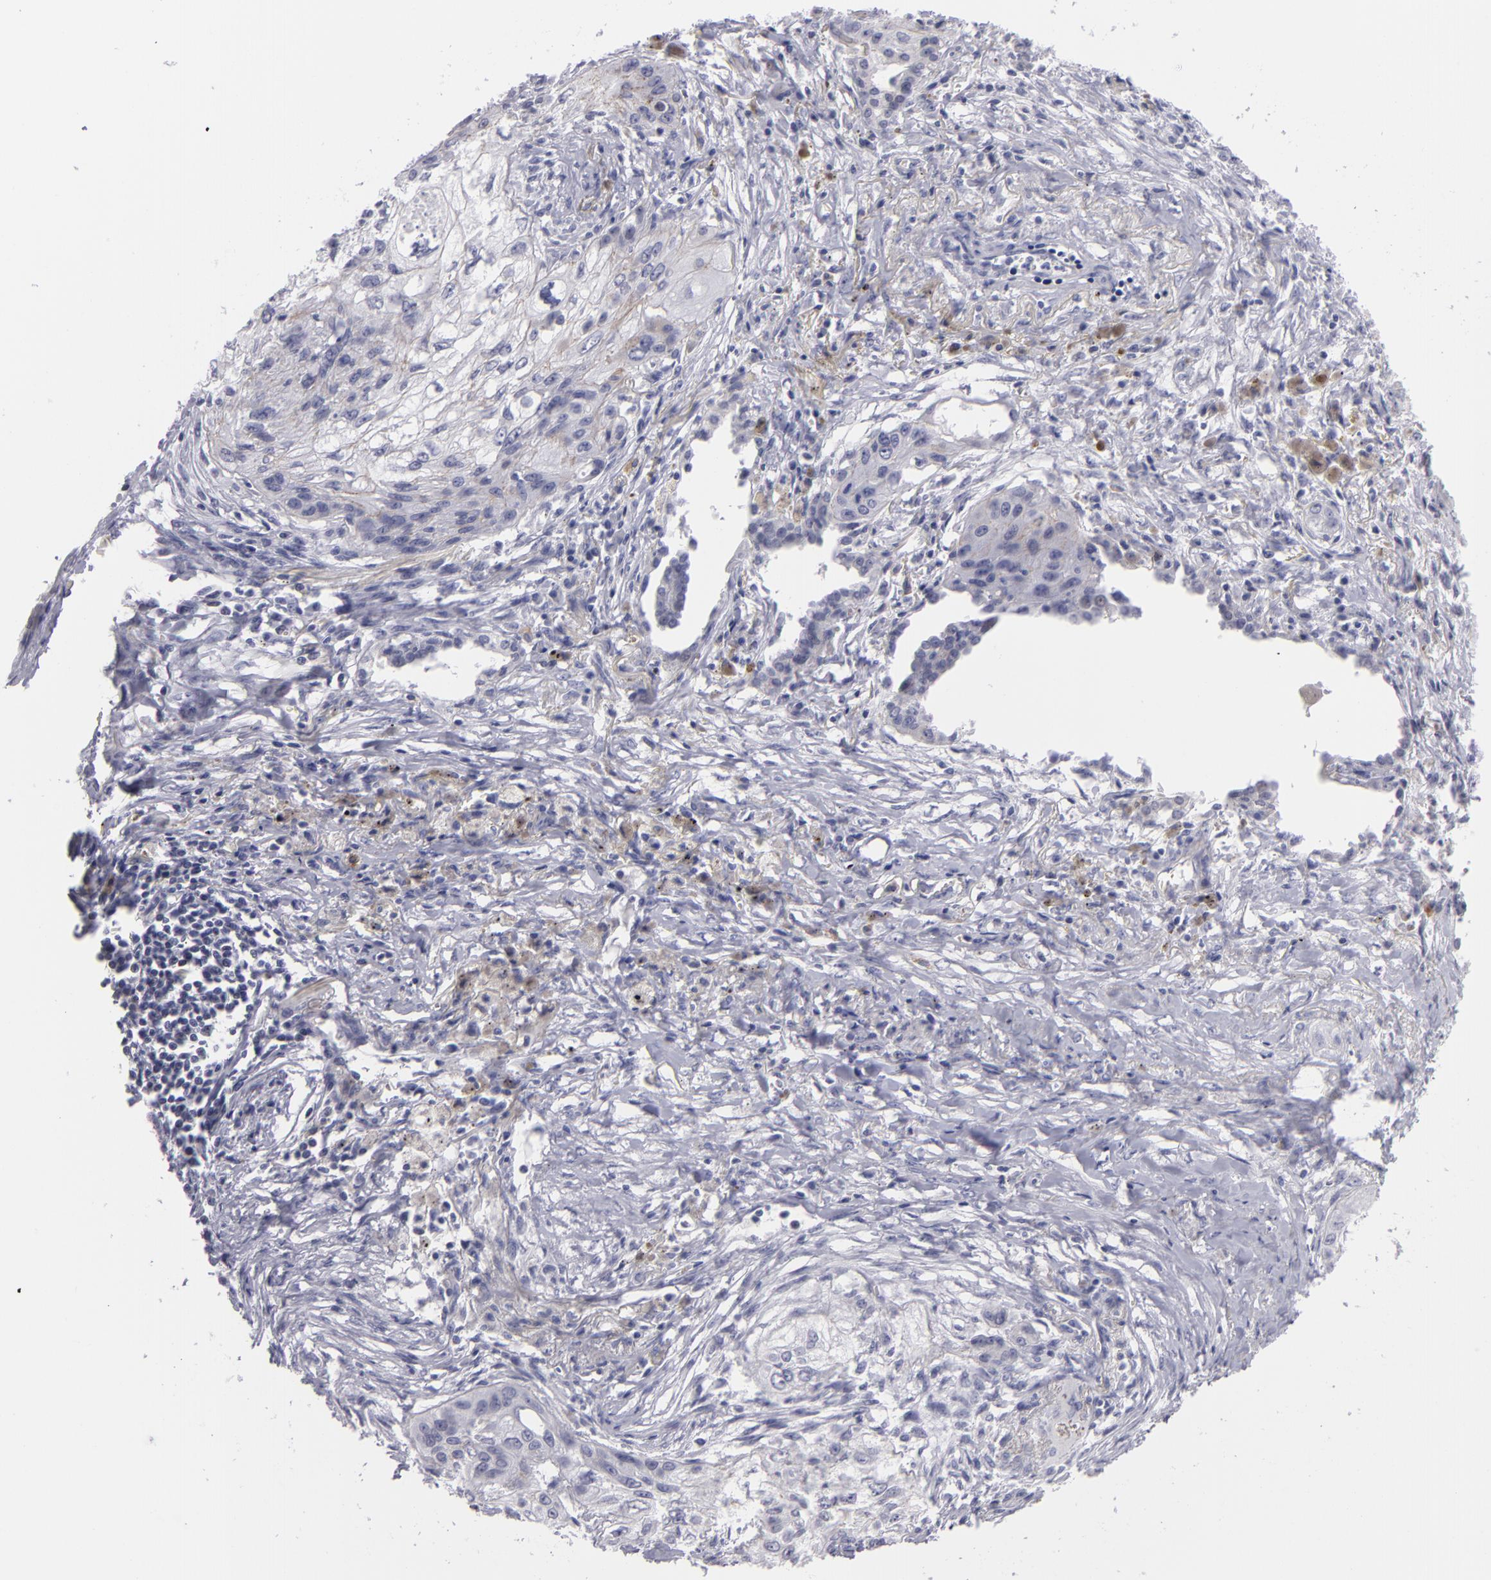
{"staining": {"intensity": "weak", "quantity": "<25%", "location": "cytoplasmic/membranous"}, "tissue": "lung cancer", "cell_type": "Tumor cells", "image_type": "cancer", "snomed": [{"axis": "morphology", "description": "Squamous cell carcinoma, NOS"}, {"axis": "topography", "description": "Lung"}], "caption": "Tumor cells show no significant positivity in squamous cell carcinoma (lung). (IHC, brightfield microscopy, high magnification).", "gene": "CTNNB1", "patient": {"sex": "male", "age": 71}}